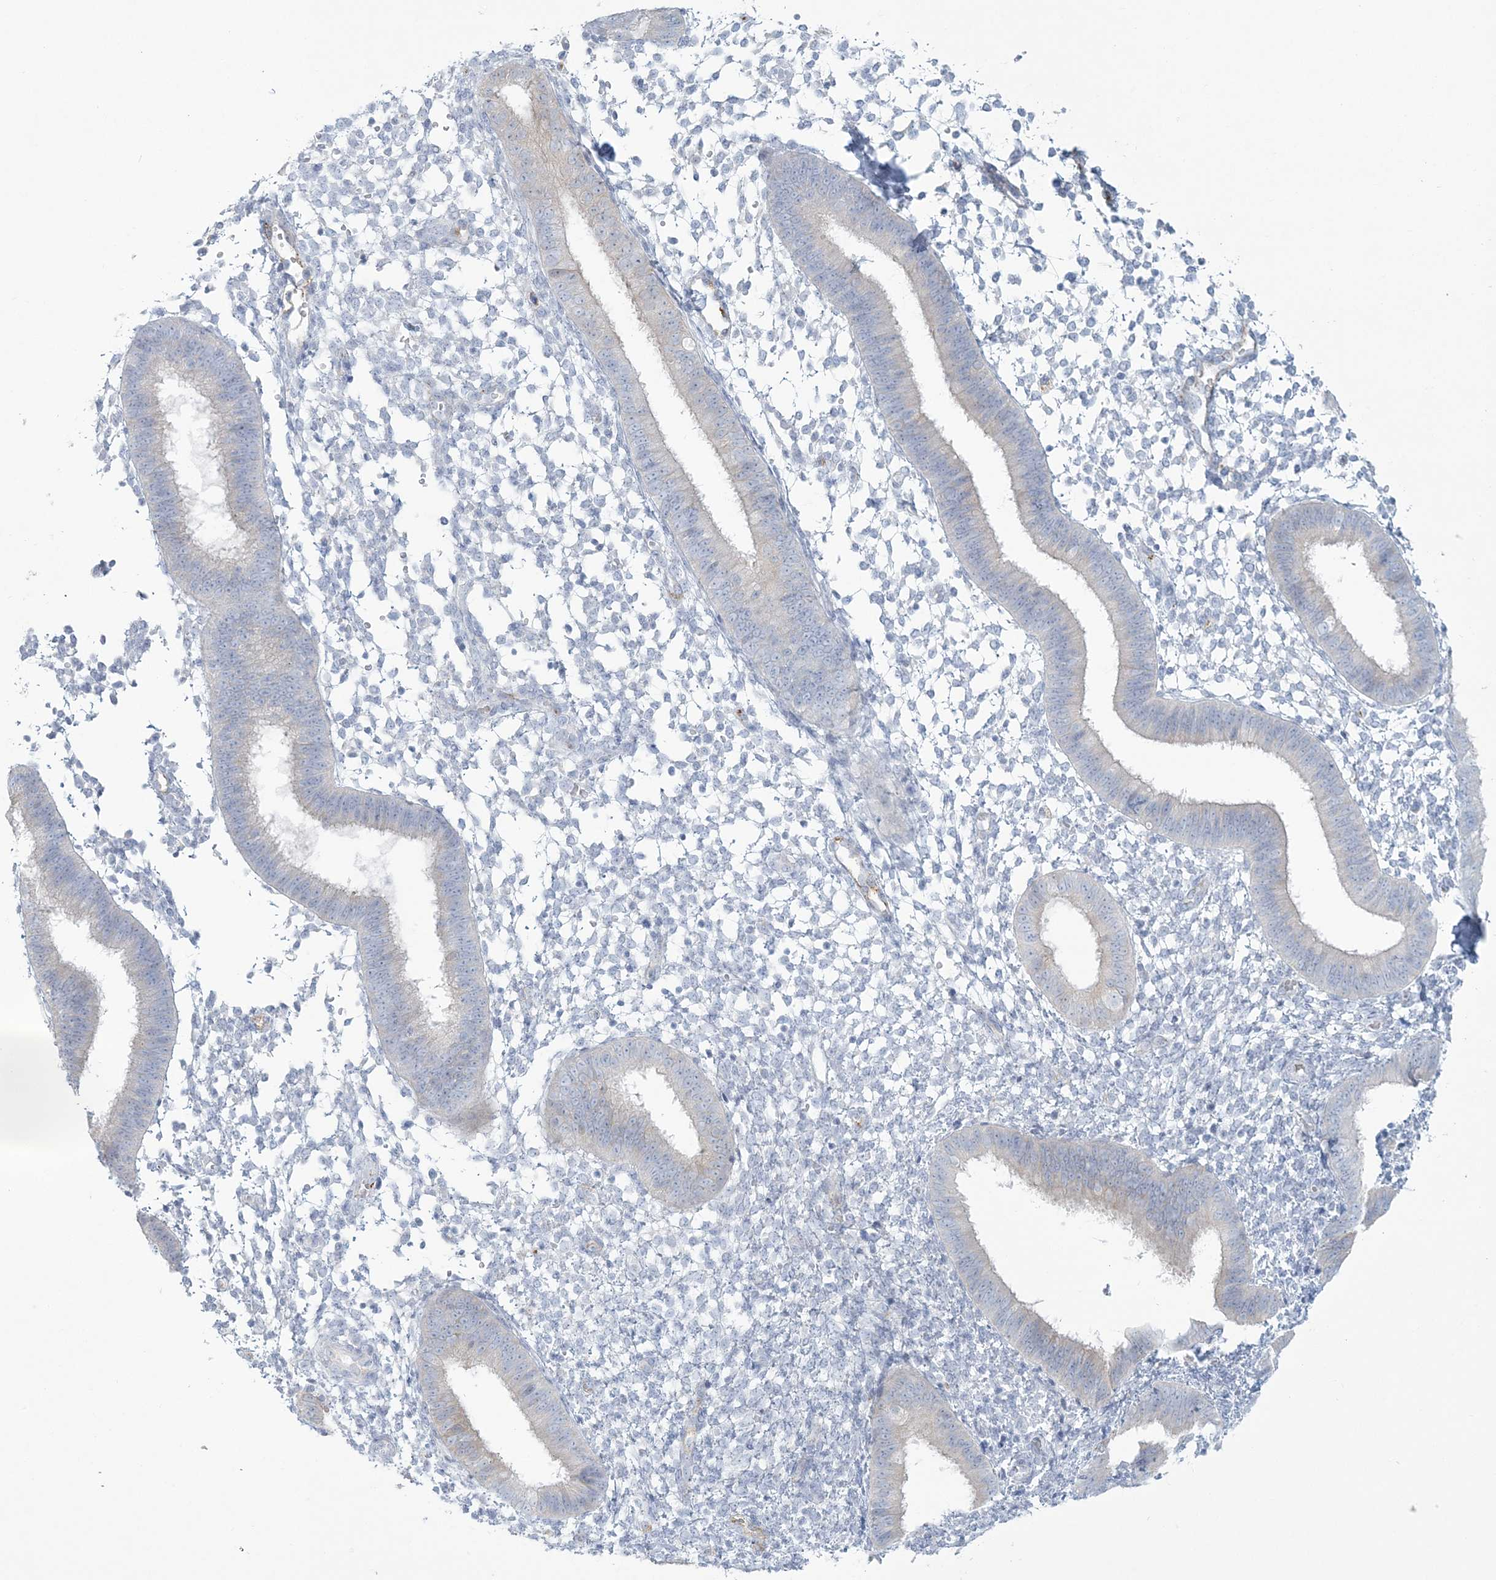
{"staining": {"intensity": "negative", "quantity": "none", "location": "none"}, "tissue": "endometrium", "cell_type": "Cells in endometrial stroma", "image_type": "normal", "snomed": [{"axis": "morphology", "description": "Normal tissue, NOS"}, {"axis": "topography", "description": "Uterus"}, {"axis": "topography", "description": "Endometrium"}], "caption": "Cells in endometrial stroma show no significant positivity in normal endometrium. Brightfield microscopy of immunohistochemistry stained with DAB (brown) and hematoxylin (blue), captured at high magnification.", "gene": "ENSG00000288637", "patient": {"sex": "female", "age": 48}}